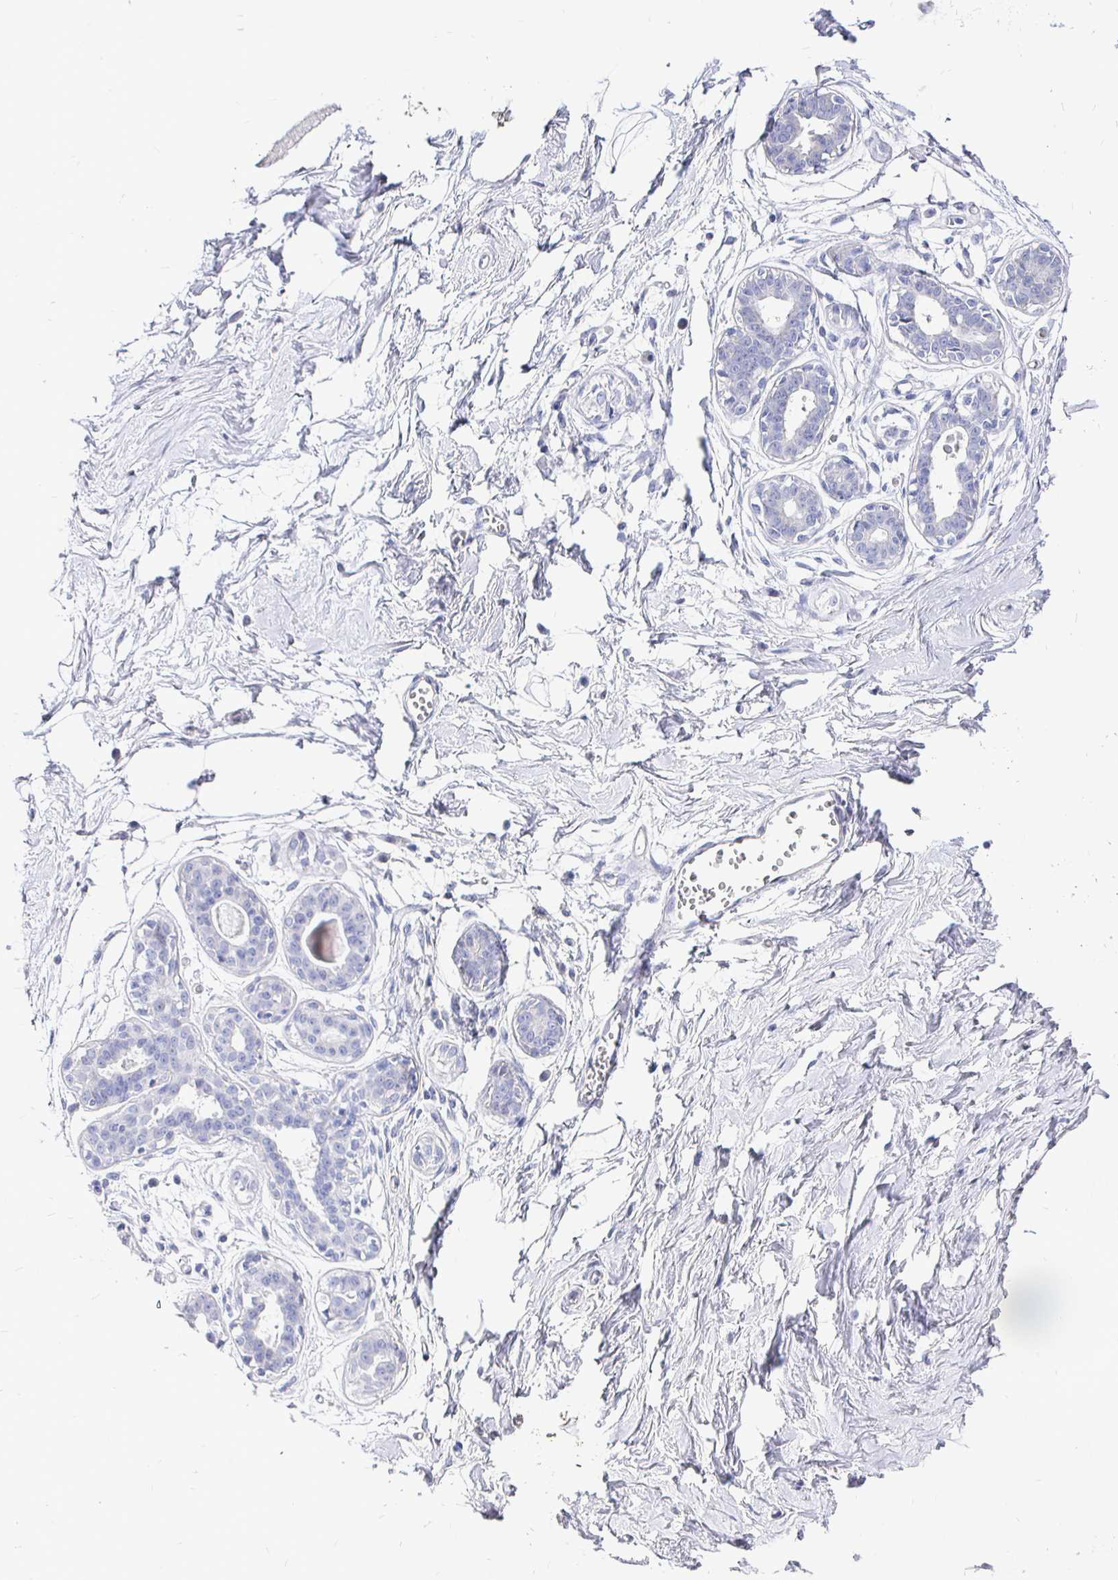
{"staining": {"intensity": "negative", "quantity": "none", "location": "none"}, "tissue": "breast", "cell_type": "Adipocytes", "image_type": "normal", "snomed": [{"axis": "morphology", "description": "Normal tissue, NOS"}, {"axis": "topography", "description": "Breast"}], "caption": "This is an immunohistochemistry (IHC) photomicrograph of benign human breast. There is no positivity in adipocytes.", "gene": "CR2", "patient": {"sex": "female", "age": 45}}